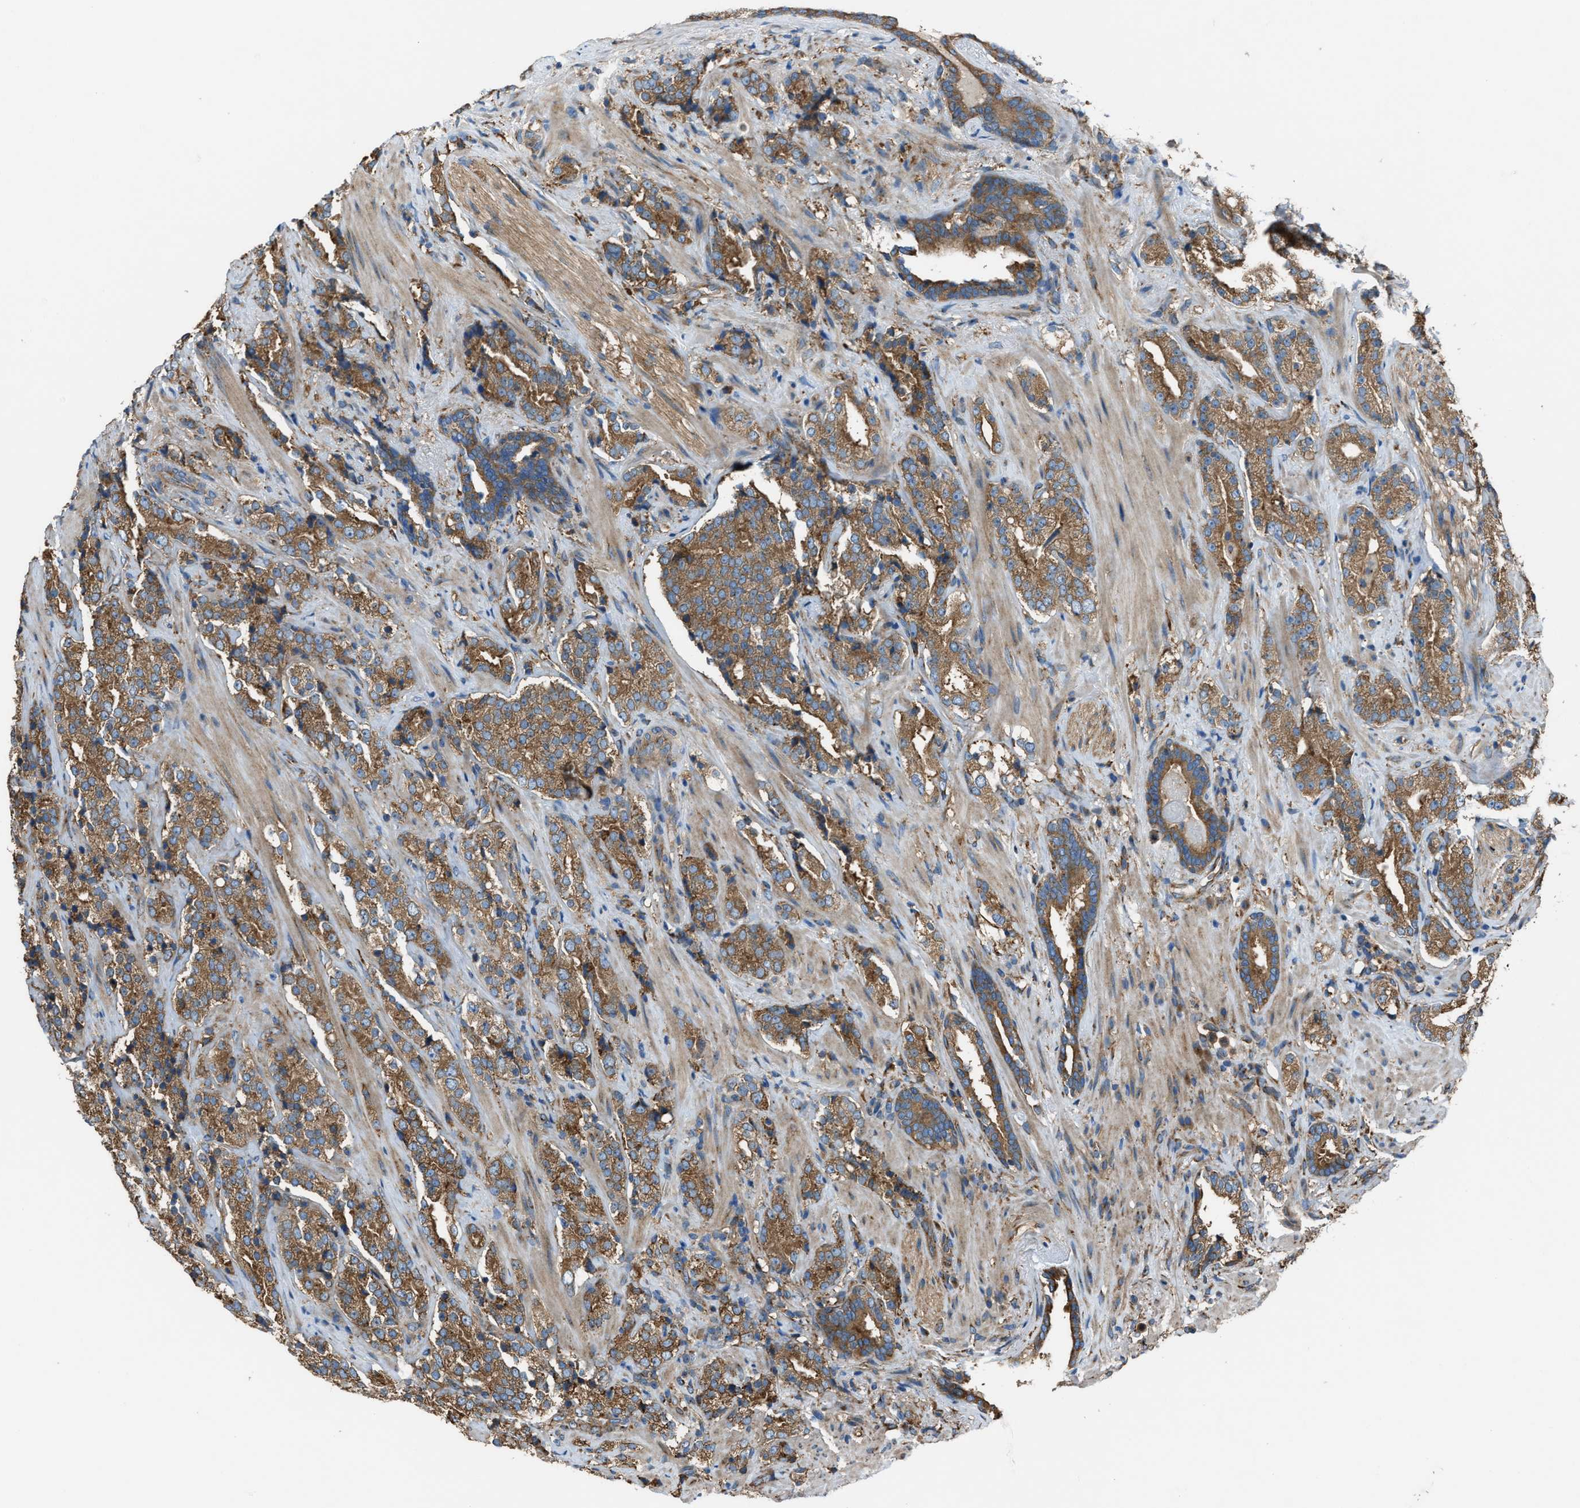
{"staining": {"intensity": "moderate", "quantity": ">75%", "location": "cytoplasmic/membranous"}, "tissue": "prostate cancer", "cell_type": "Tumor cells", "image_type": "cancer", "snomed": [{"axis": "morphology", "description": "Adenocarcinoma, High grade"}, {"axis": "topography", "description": "Prostate"}], "caption": "A medium amount of moderate cytoplasmic/membranous staining is seen in about >75% of tumor cells in prostate cancer tissue.", "gene": "TRPC1", "patient": {"sex": "male", "age": 71}}